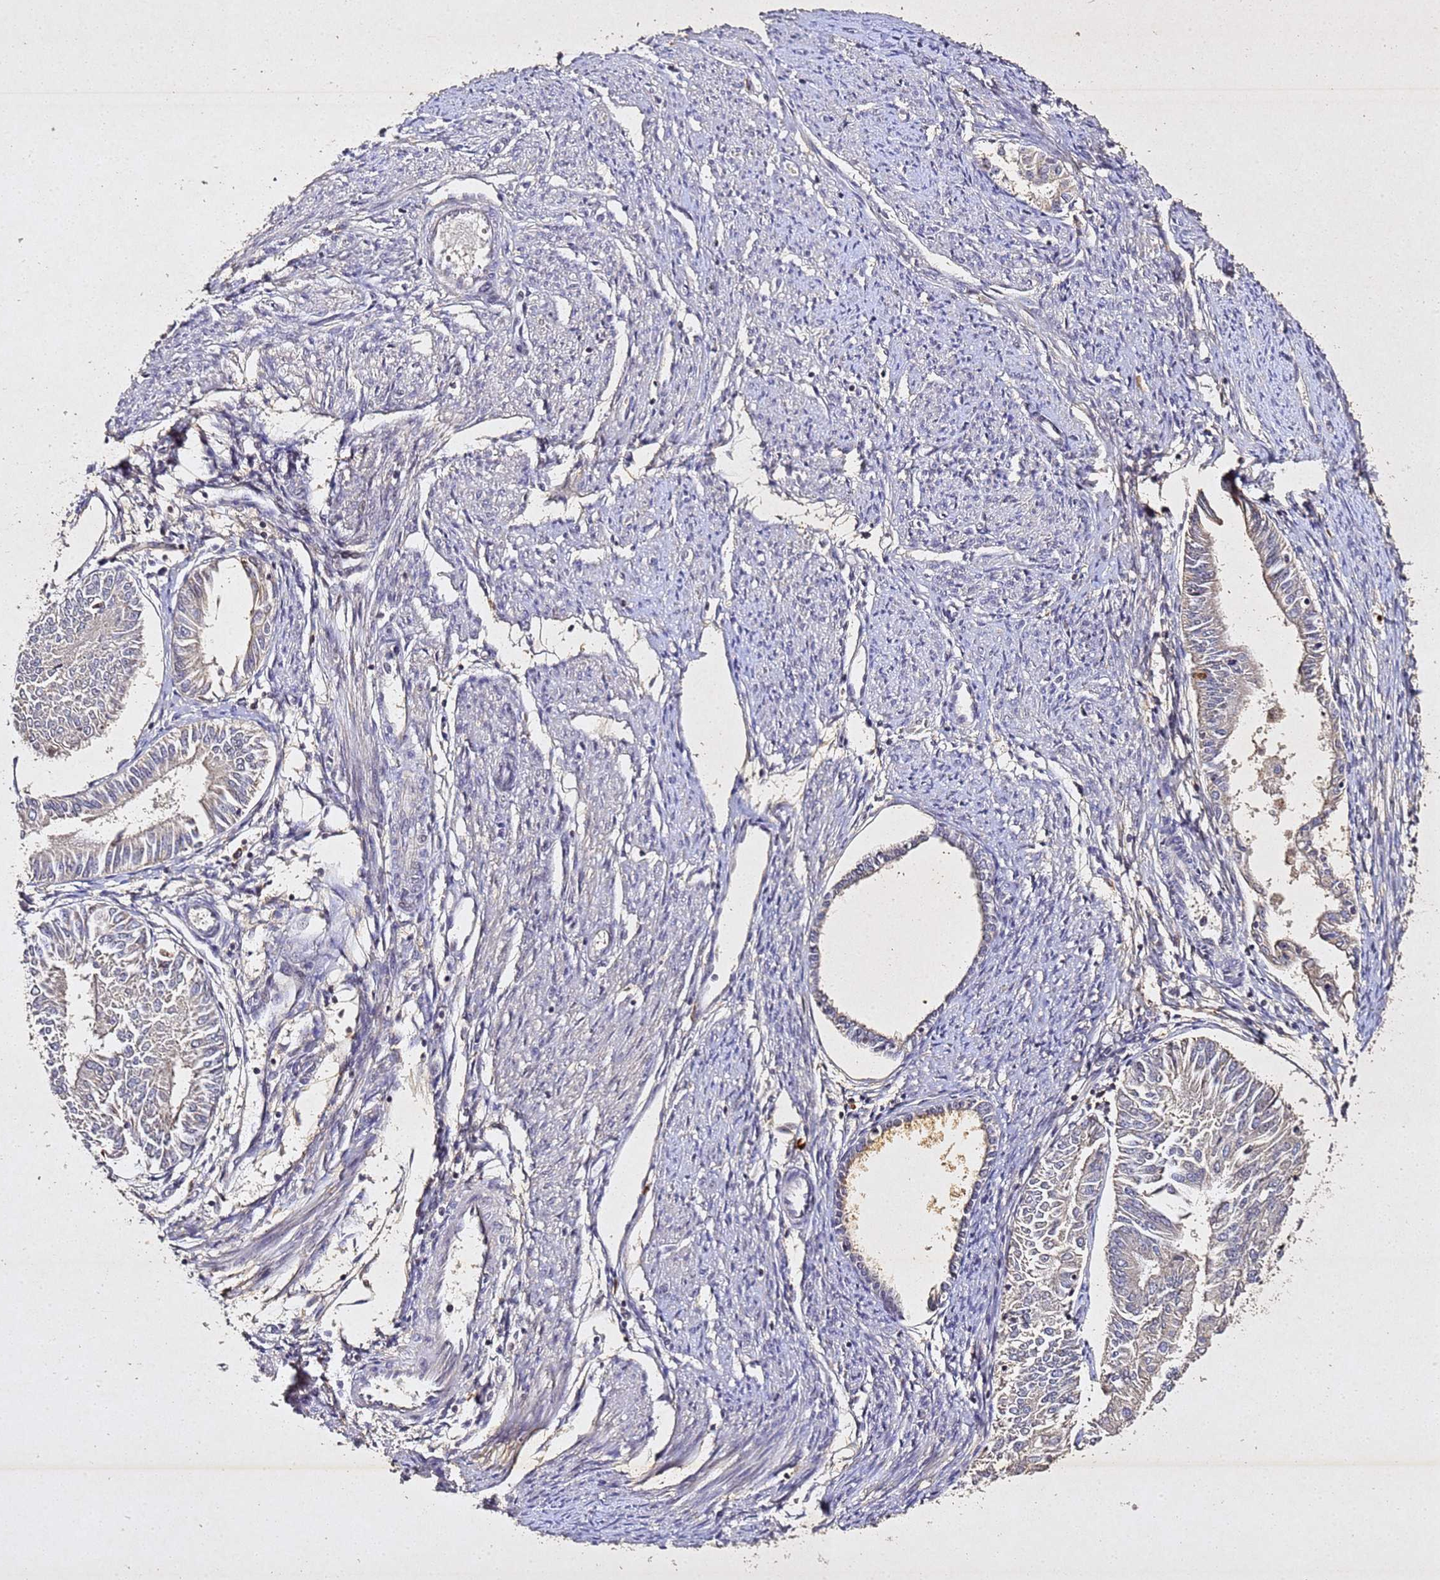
{"staining": {"intensity": "negative", "quantity": "none", "location": "none"}, "tissue": "endometrial cancer", "cell_type": "Tumor cells", "image_type": "cancer", "snomed": [{"axis": "morphology", "description": "Adenocarcinoma, NOS"}, {"axis": "topography", "description": "Endometrium"}], "caption": "The image reveals no staining of tumor cells in endometrial cancer (adenocarcinoma). (DAB immunohistochemistry (IHC), high magnification).", "gene": "SV2B", "patient": {"sex": "female", "age": 58}}